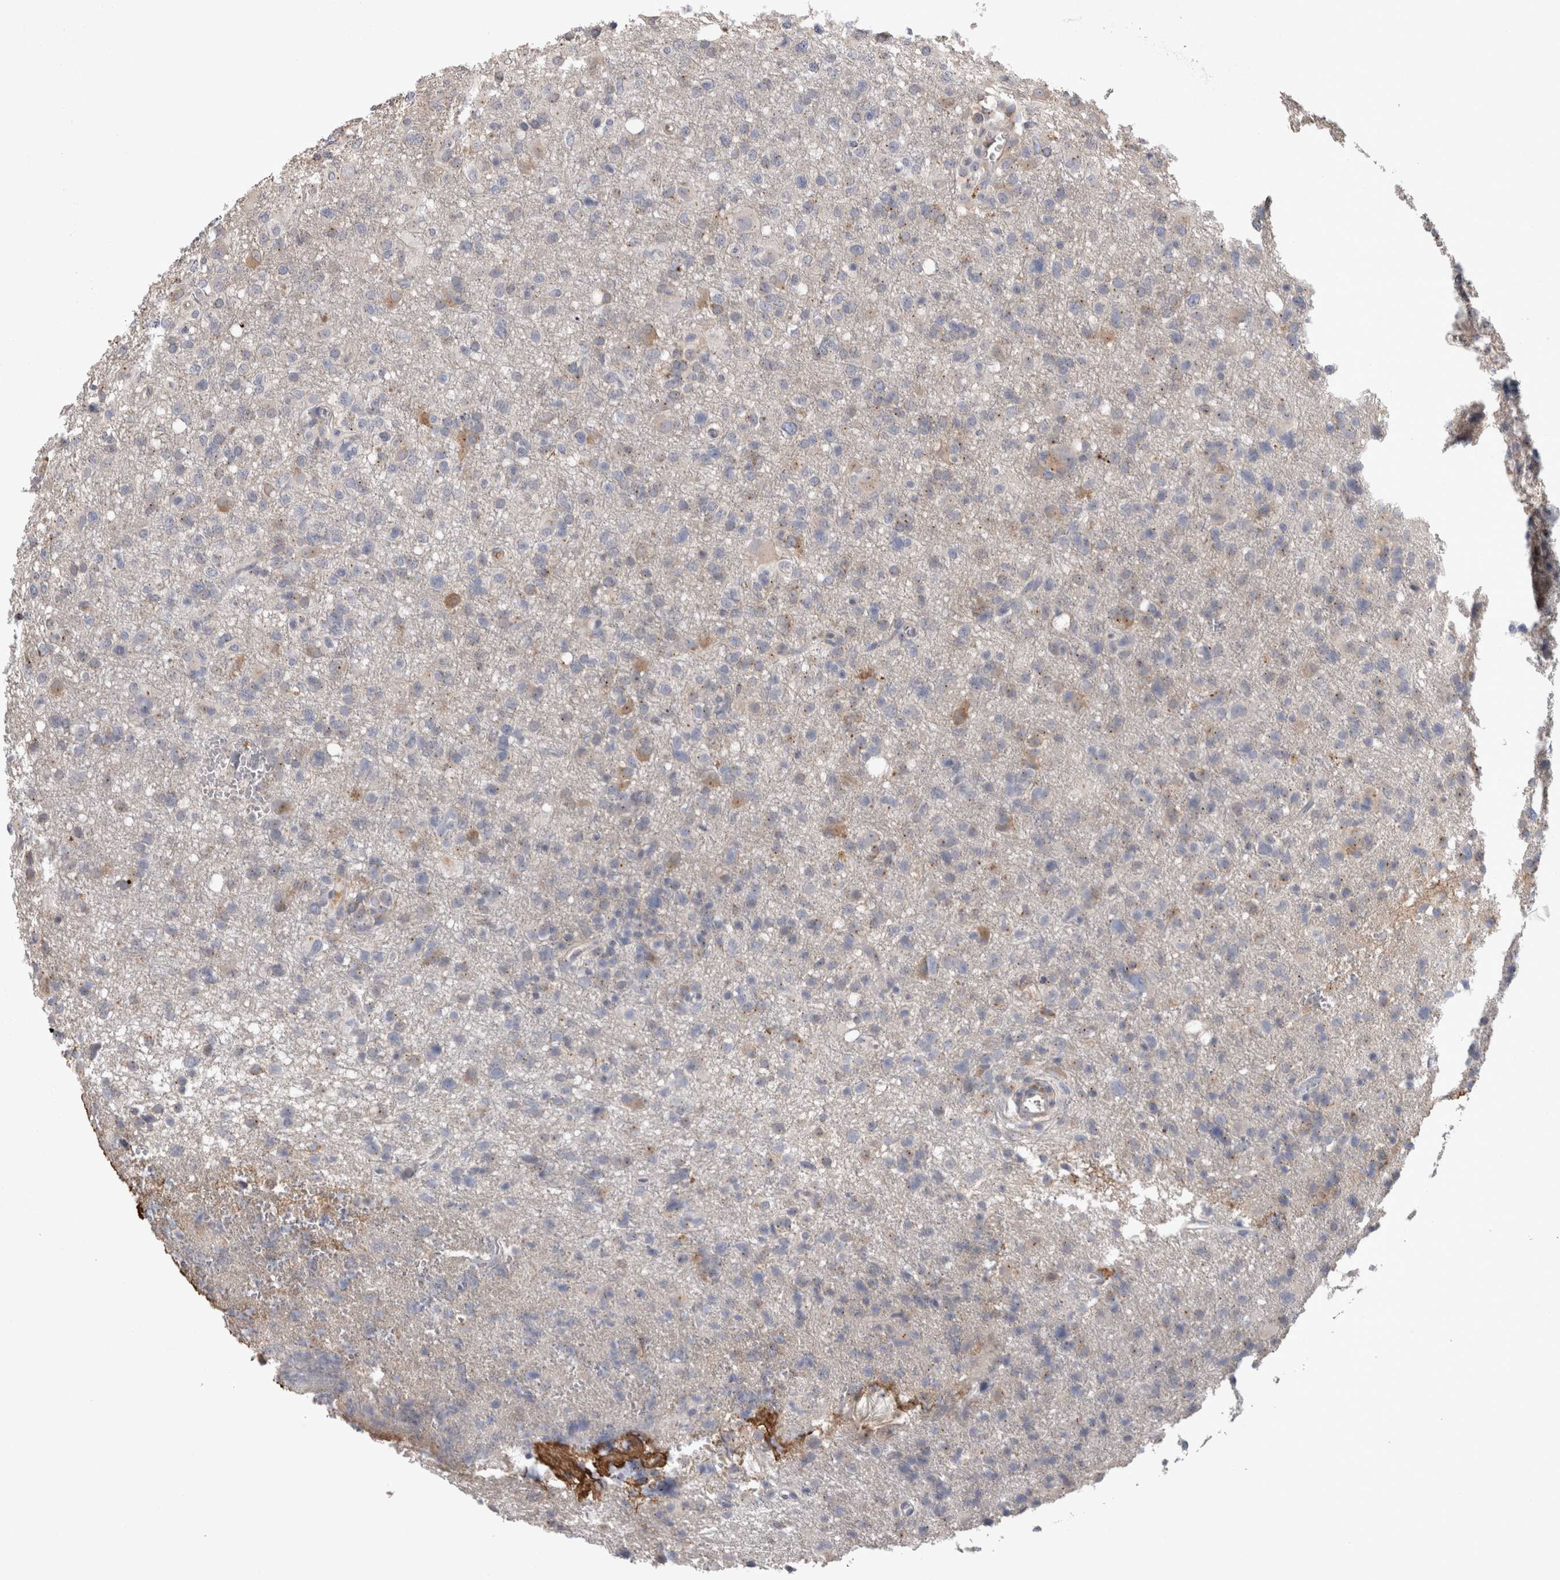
{"staining": {"intensity": "weak", "quantity": "<25%", "location": "cytoplasmic/membranous"}, "tissue": "glioma", "cell_type": "Tumor cells", "image_type": "cancer", "snomed": [{"axis": "morphology", "description": "Glioma, malignant, High grade"}, {"axis": "topography", "description": "Brain"}], "caption": "The micrograph exhibits no significant staining in tumor cells of malignant high-grade glioma.", "gene": "STC1", "patient": {"sex": "female", "age": 57}}